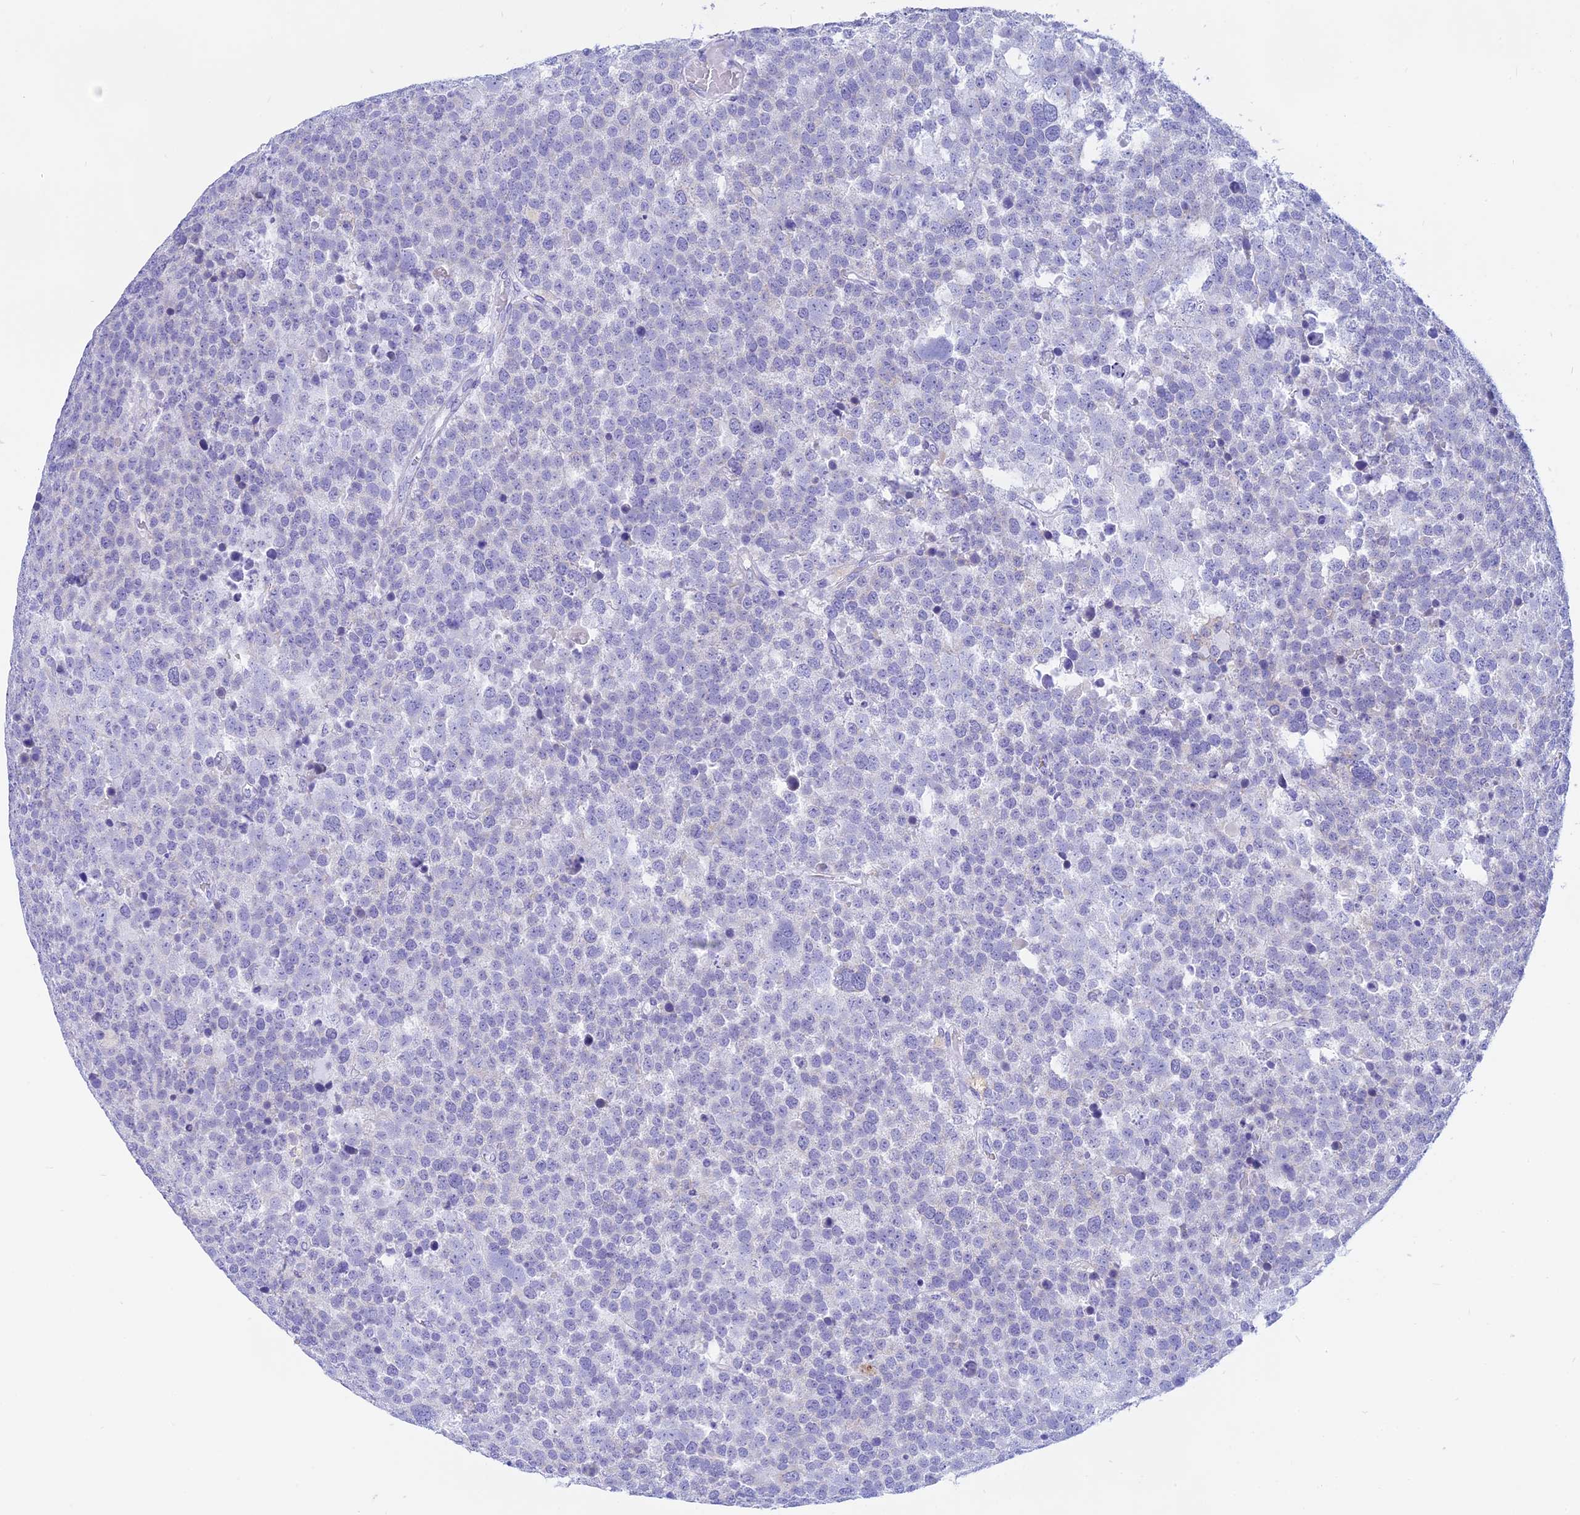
{"staining": {"intensity": "negative", "quantity": "none", "location": "none"}, "tissue": "testis cancer", "cell_type": "Tumor cells", "image_type": "cancer", "snomed": [{"axis": "morphology", "description": "Seminoma, NOS"}, {"axis": "topography", "description": "Testis"}], "caption": "Immunohistochemistry (IHC) micrograph of human seminoma (testis) stained for a protein (brown), which displays no expression in tumor cells. The staining was performed using DAB (3,3'-diaminobenzidine) to visualize the protein expression in brown, while the nuclei were stained in blue with hematoxylin (Magnification: 20x).", "gene": "ISCA1", "patient": {"sex": "male", "age": 71}}